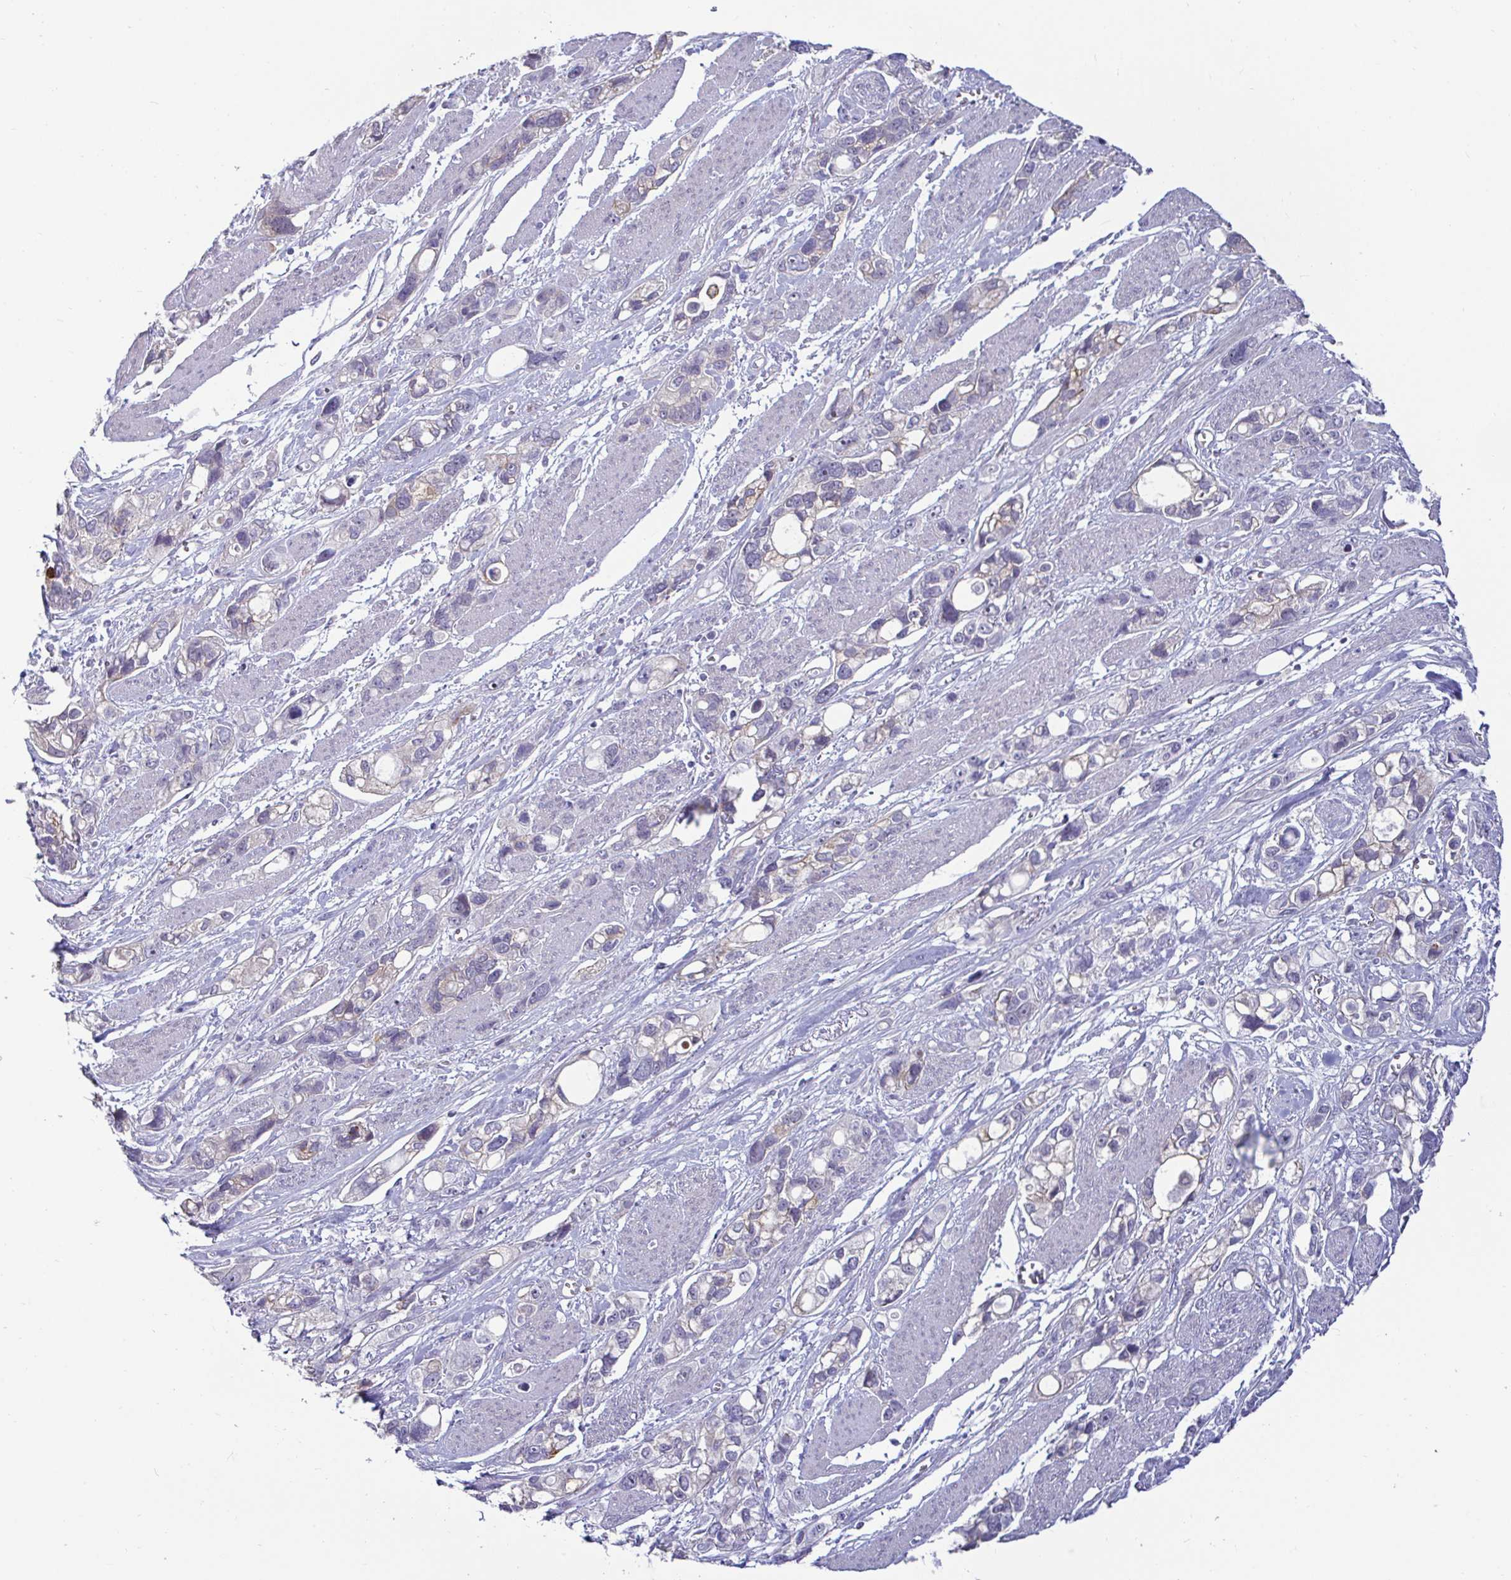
{"staining": {"intensity": "negative", "quantity": "none", "location": "none"}, "tissue": "stomach cancer", "cell_type": "Tumor cells", "image_type": "cancer", "snomed": [{"axis": "morphology", "description": "Adenocarcinoma, NOS"}, {"axis": "topography", "description": "Stomach, upper"}], "caption": "An immunohistochemistry (IHC) photomicrograph of stomach cancer (adenocarcinoma) is shown. There is no staining in tumor cells of stomach cancer (adenocarcinoma). (DAB IHC, high magnification).", "gene": "GSTM1", "patient": {"sex": "female", "age": 81}}